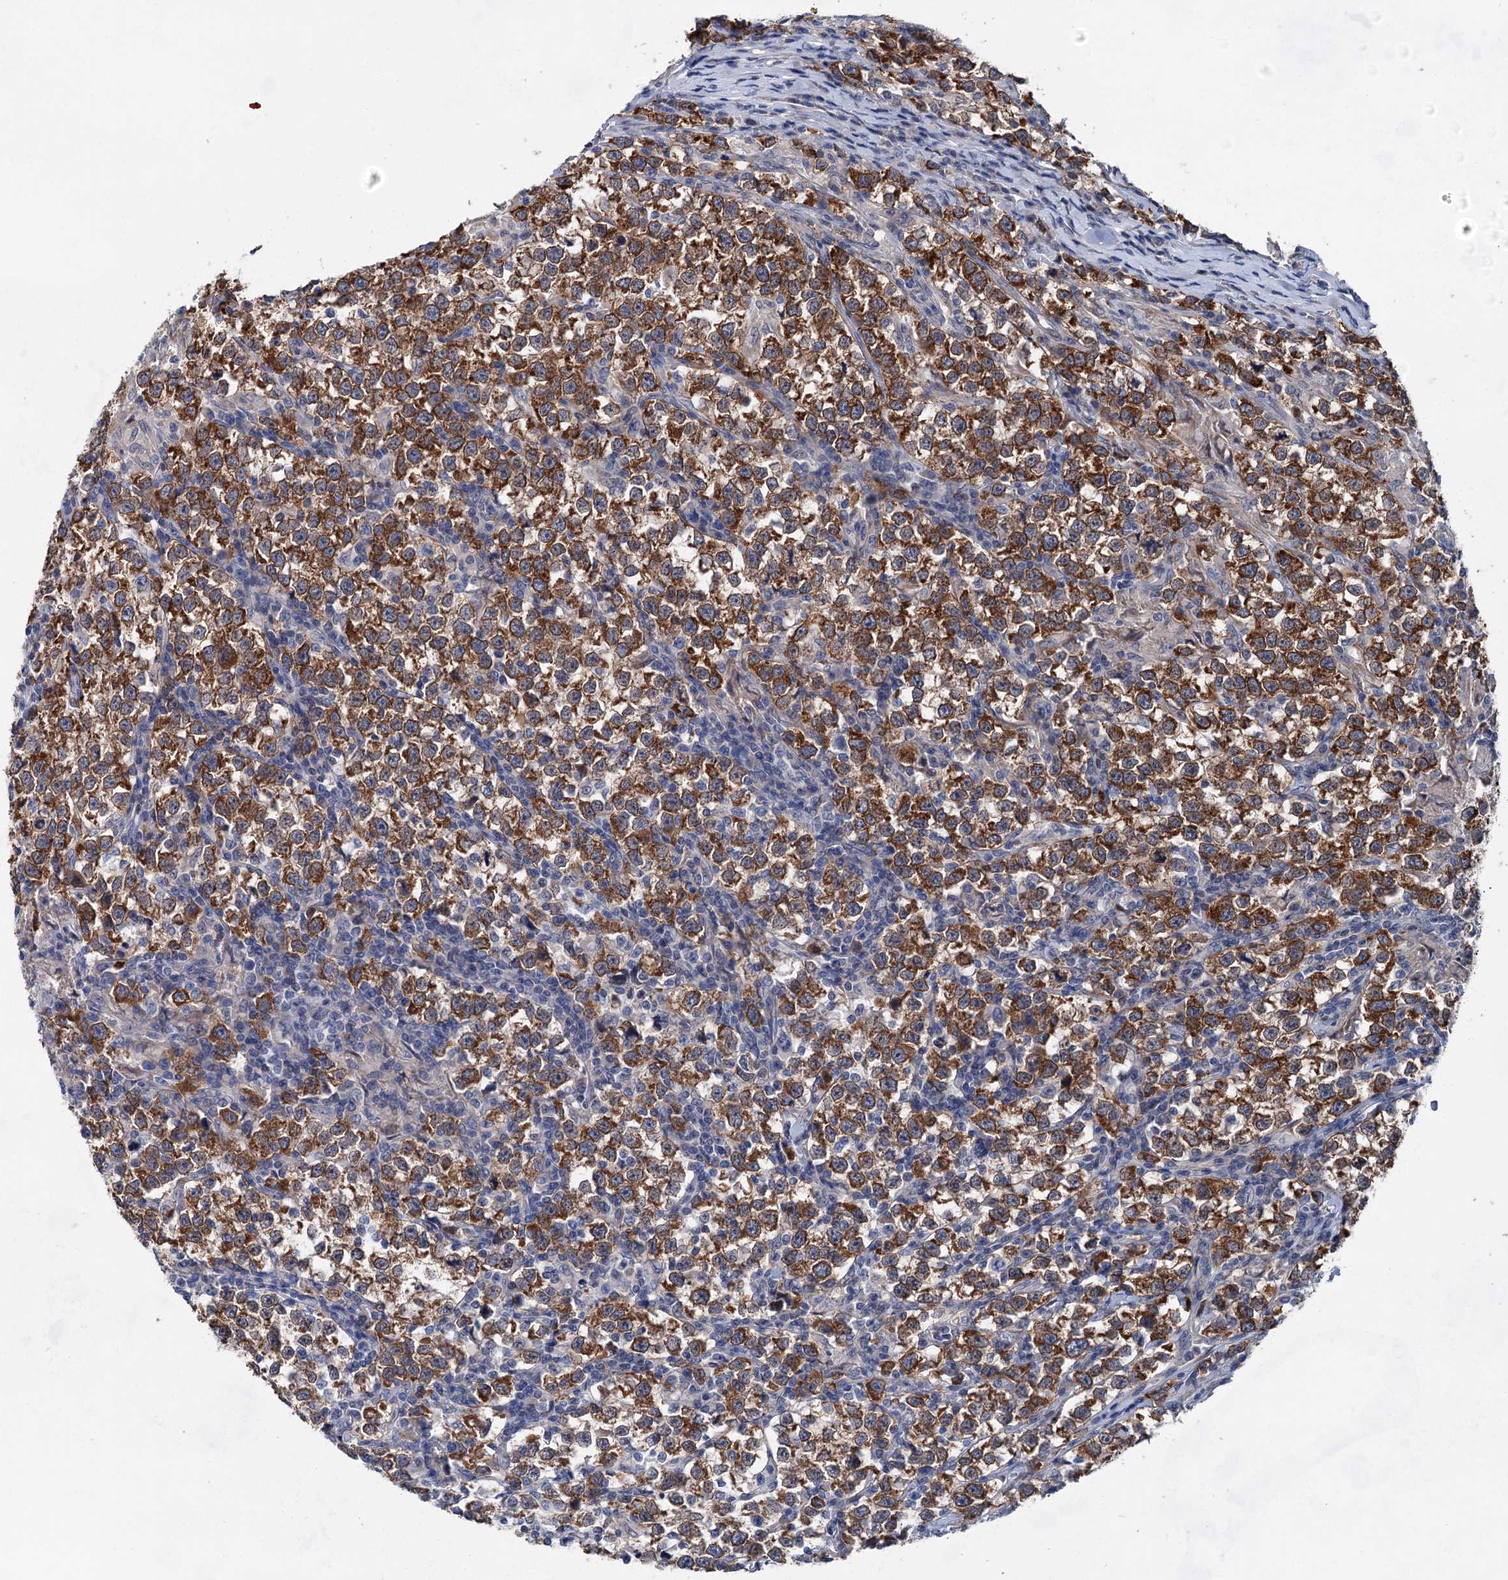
{"staining": {"intensity": "strong", "quantity": ">75%", "location": "cytoplasmic/membranous"}, "tissue": "testis cancer", "cell_type": "Tumor cells", "image_type": "cancer", "snomed": [{"axis": "morphology", "description": "Normal tissue, NOS"}, {"axis": "morphology", "description": "Seminoma, NOS"}, {"axis": "topography", "description": "Testis"}], "caption": "A photomicrograph of human testis cancer stained for a protein displays strong cytoplasmic/membranous brown staining in tumor cells.", "gene": "MORN3", "patient": {"sex": "male", "age": 43}}